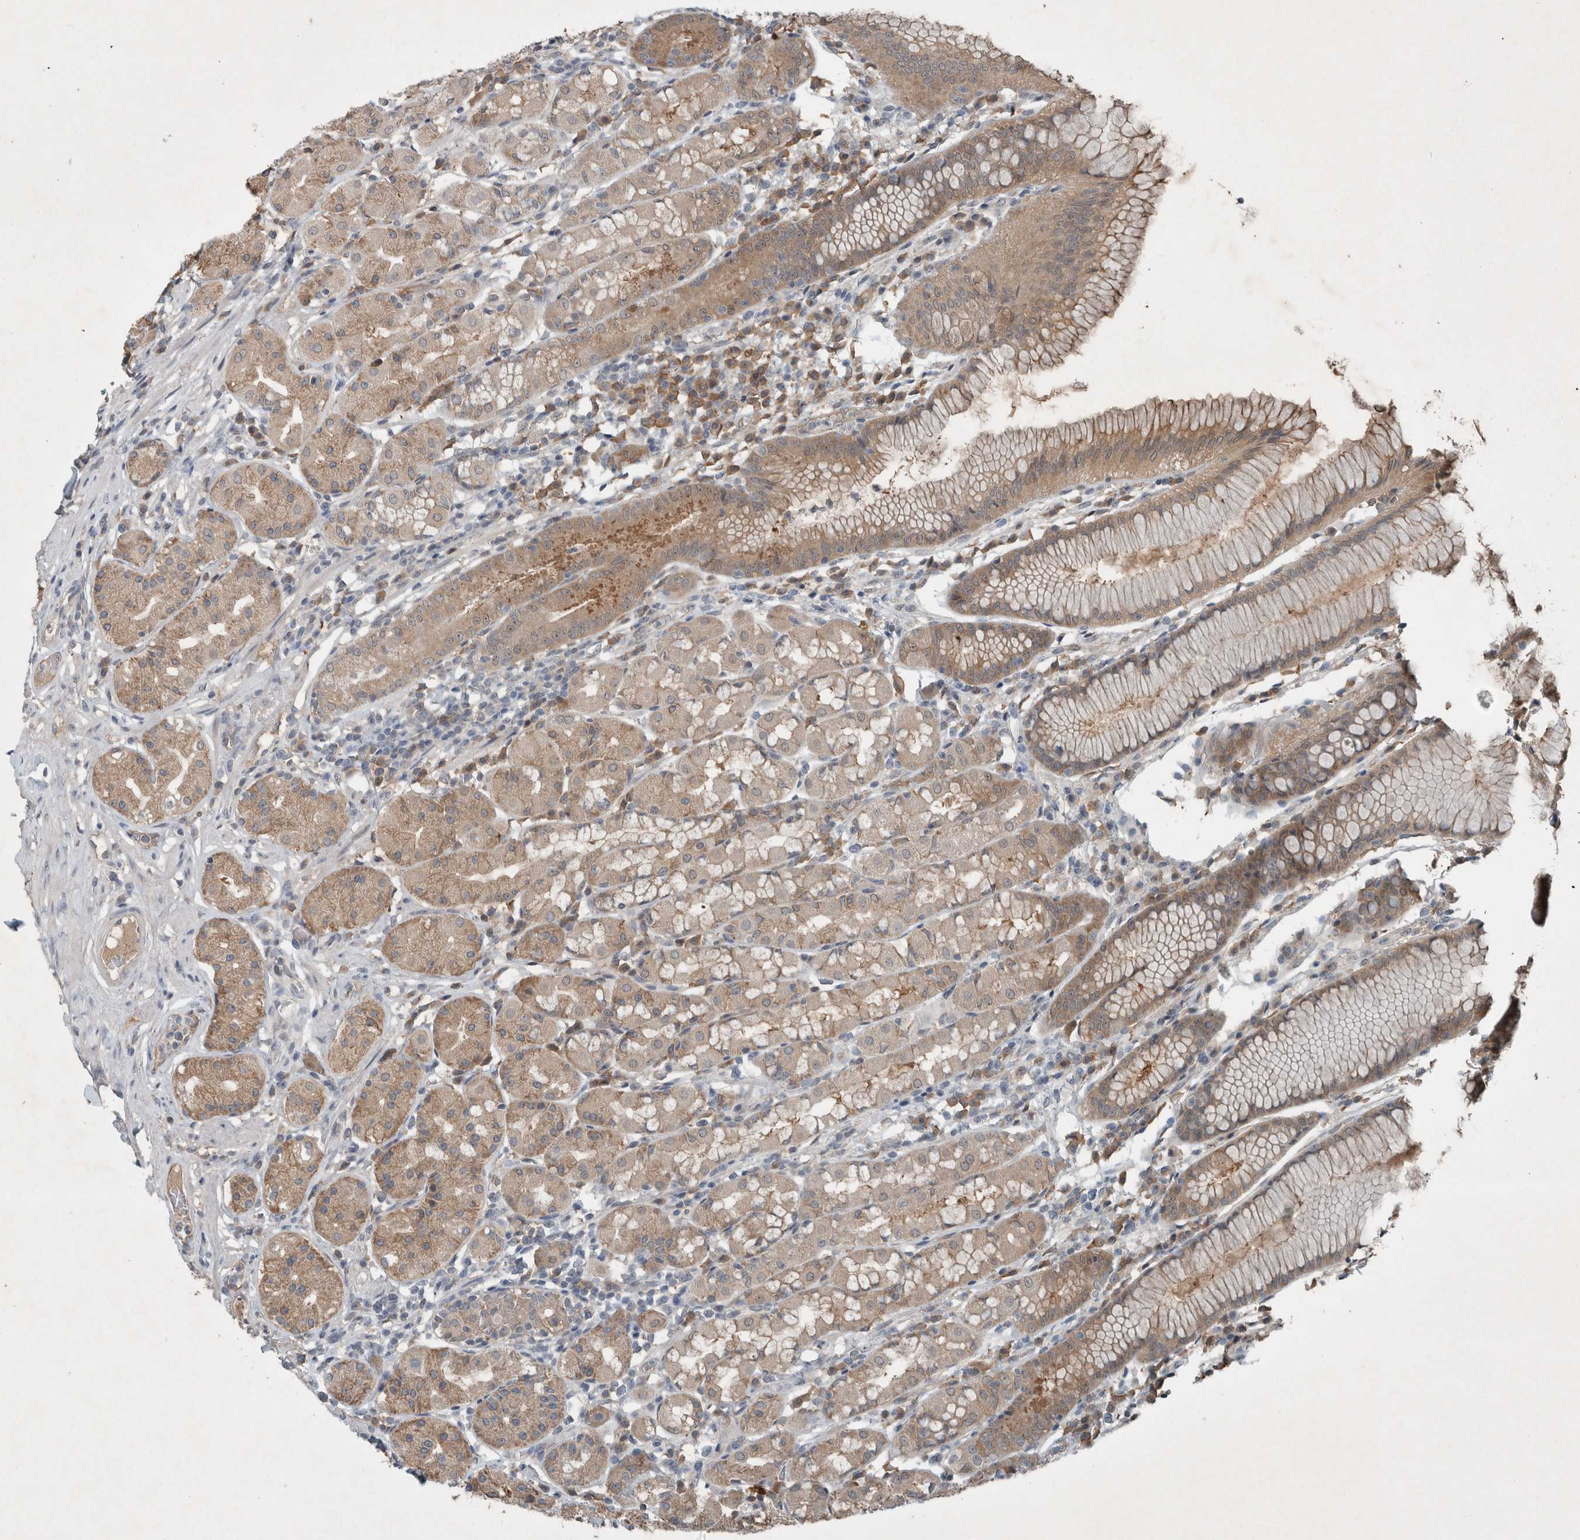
{"staining": {"intensity": "moderate", "quantity": "25%-75%", "location": "cytoplasmic/membranous"}, "tissue": "stomach", "cell_type": "Glandular cells", "image_type": "normal", "snomed": [{"axis": "morphology", "description": "Normal tissue, NOS"}, {"axis": "topography", "description": "Stomach, lower"}], "caption": "Protein expression analysis of normal human stomach reveals moderate cytoplasmic/membranous staining in approximately 25%-75% of glandular cells. (IHC, brightfield microscopy, high magnification).", "gene": "ENSG00000285245", "patient": {"sex": "female", "age": 56}}